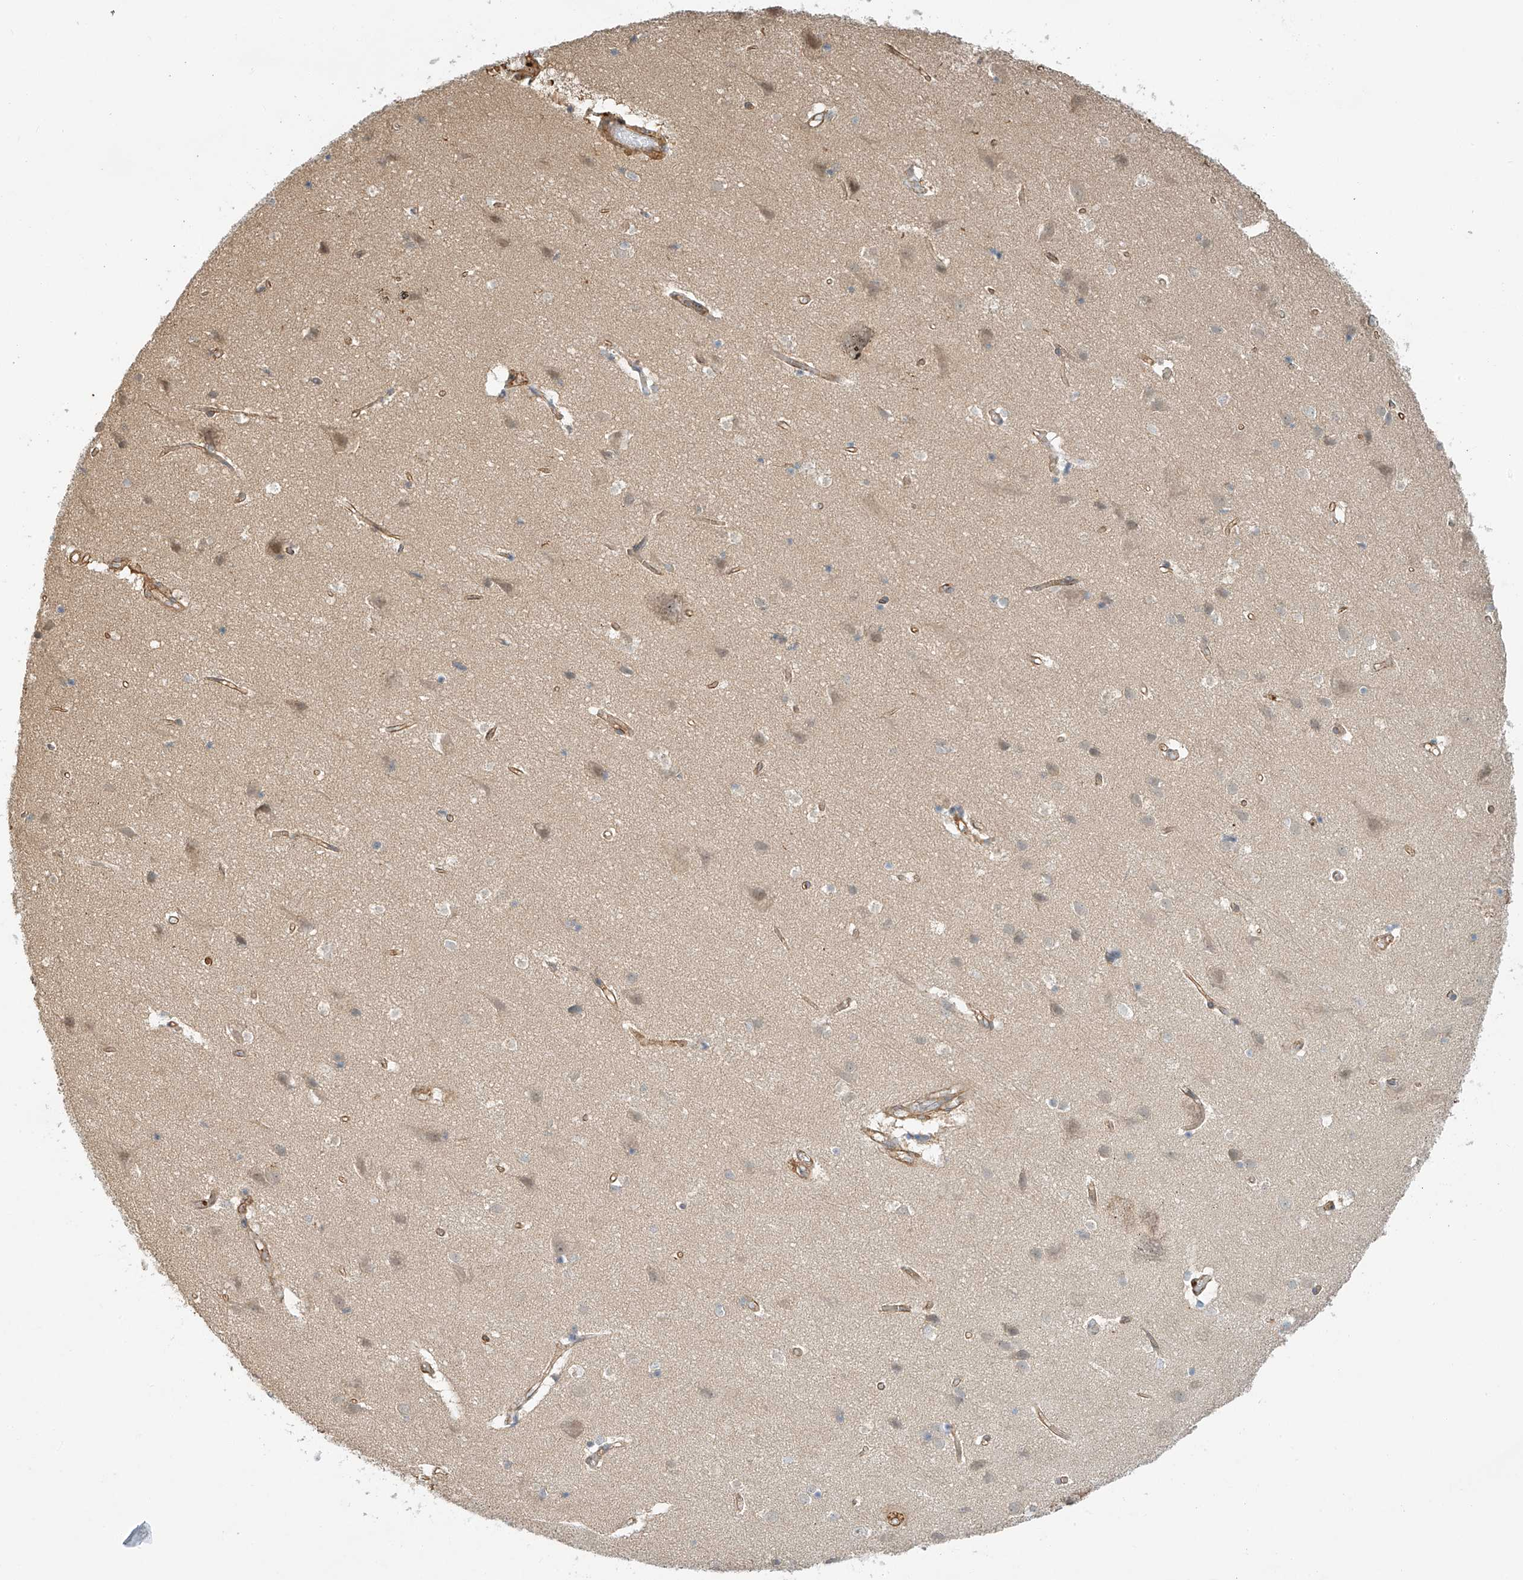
{"staining": {"intensity": "moderate", "quantity": ">75%", "location": "cytoplasmic/membranous"}, "tissue": "cerebral cortex", "cell_type": "Endothelial cells", "image_type": "normal", "snomed": [{"axis": "morphology", "description": "Normal tissue, NOS"}, {"axis": "topography", "description": "Cerebral cortex"}], "caption": "IHC (DAB) staining of benign cerebral cortex shows moderate cytoplasmic/membranous protein positivity in about >75% of endothelial cells.", "gene": "CSMD3", "patient": {"sex": "male", "age": 54}}